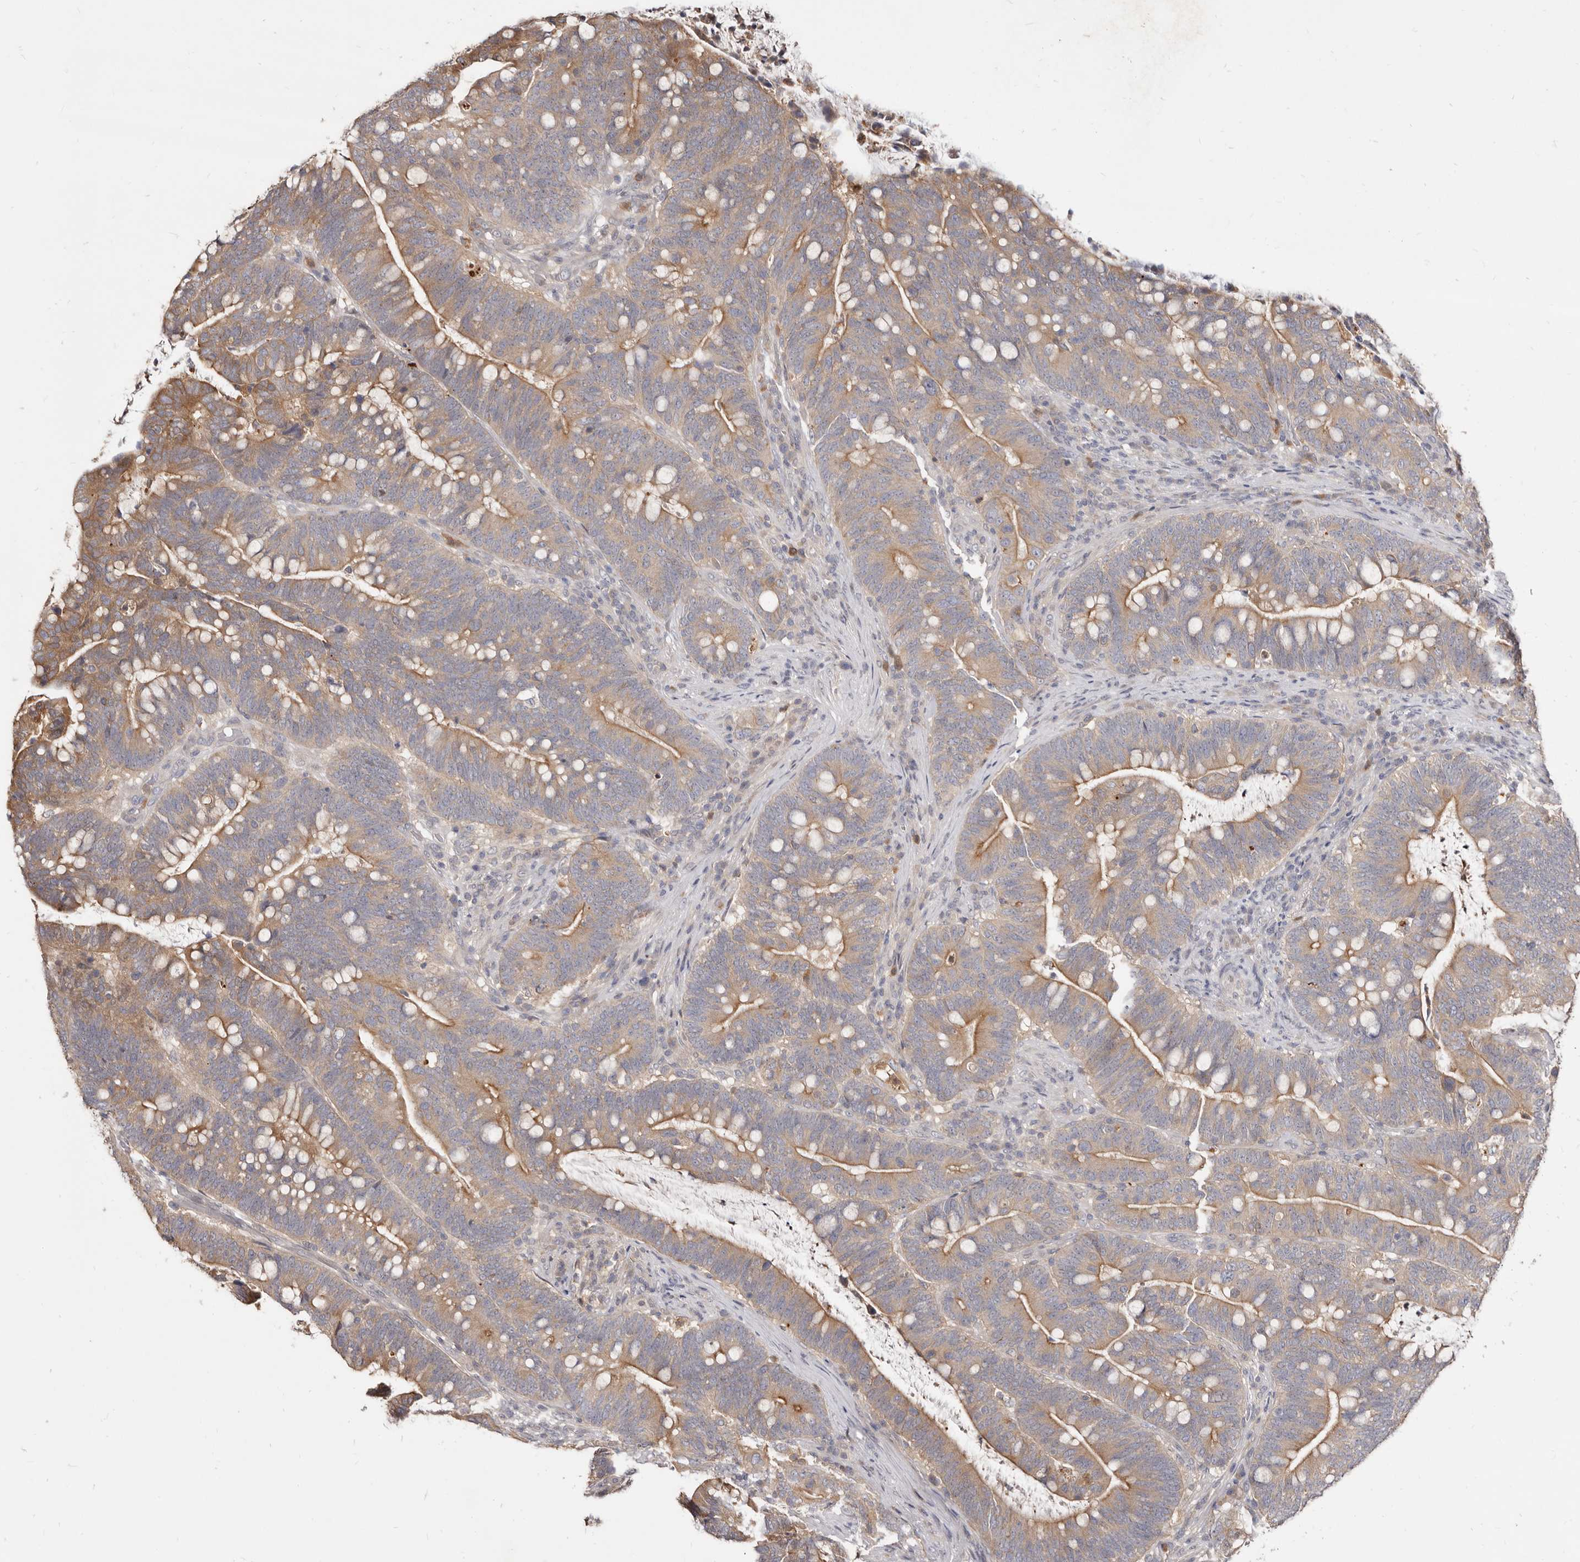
{"staining": {"intensity": "moderate", "quantity": "25%-75%", "location": "cytoplasmic/membranous"}, "tissue": "colorectal cancer", "cell_type": "Tumor cells", "image_type": "cancer", "snomed": [{"axis": "morphology", "description": "Adenocarcinoma, NOS"}, {"axis": "topography", "description": "Colon"}], "caption": "Immunohistochemical staining of colorectal adenocarcinoma reveals moderate cytoplasmic/membranous protein staining in approximately 25%-75% of tumor cells.", "gene": "TC2N", "patient": {"sex": "female", "age": 66}}